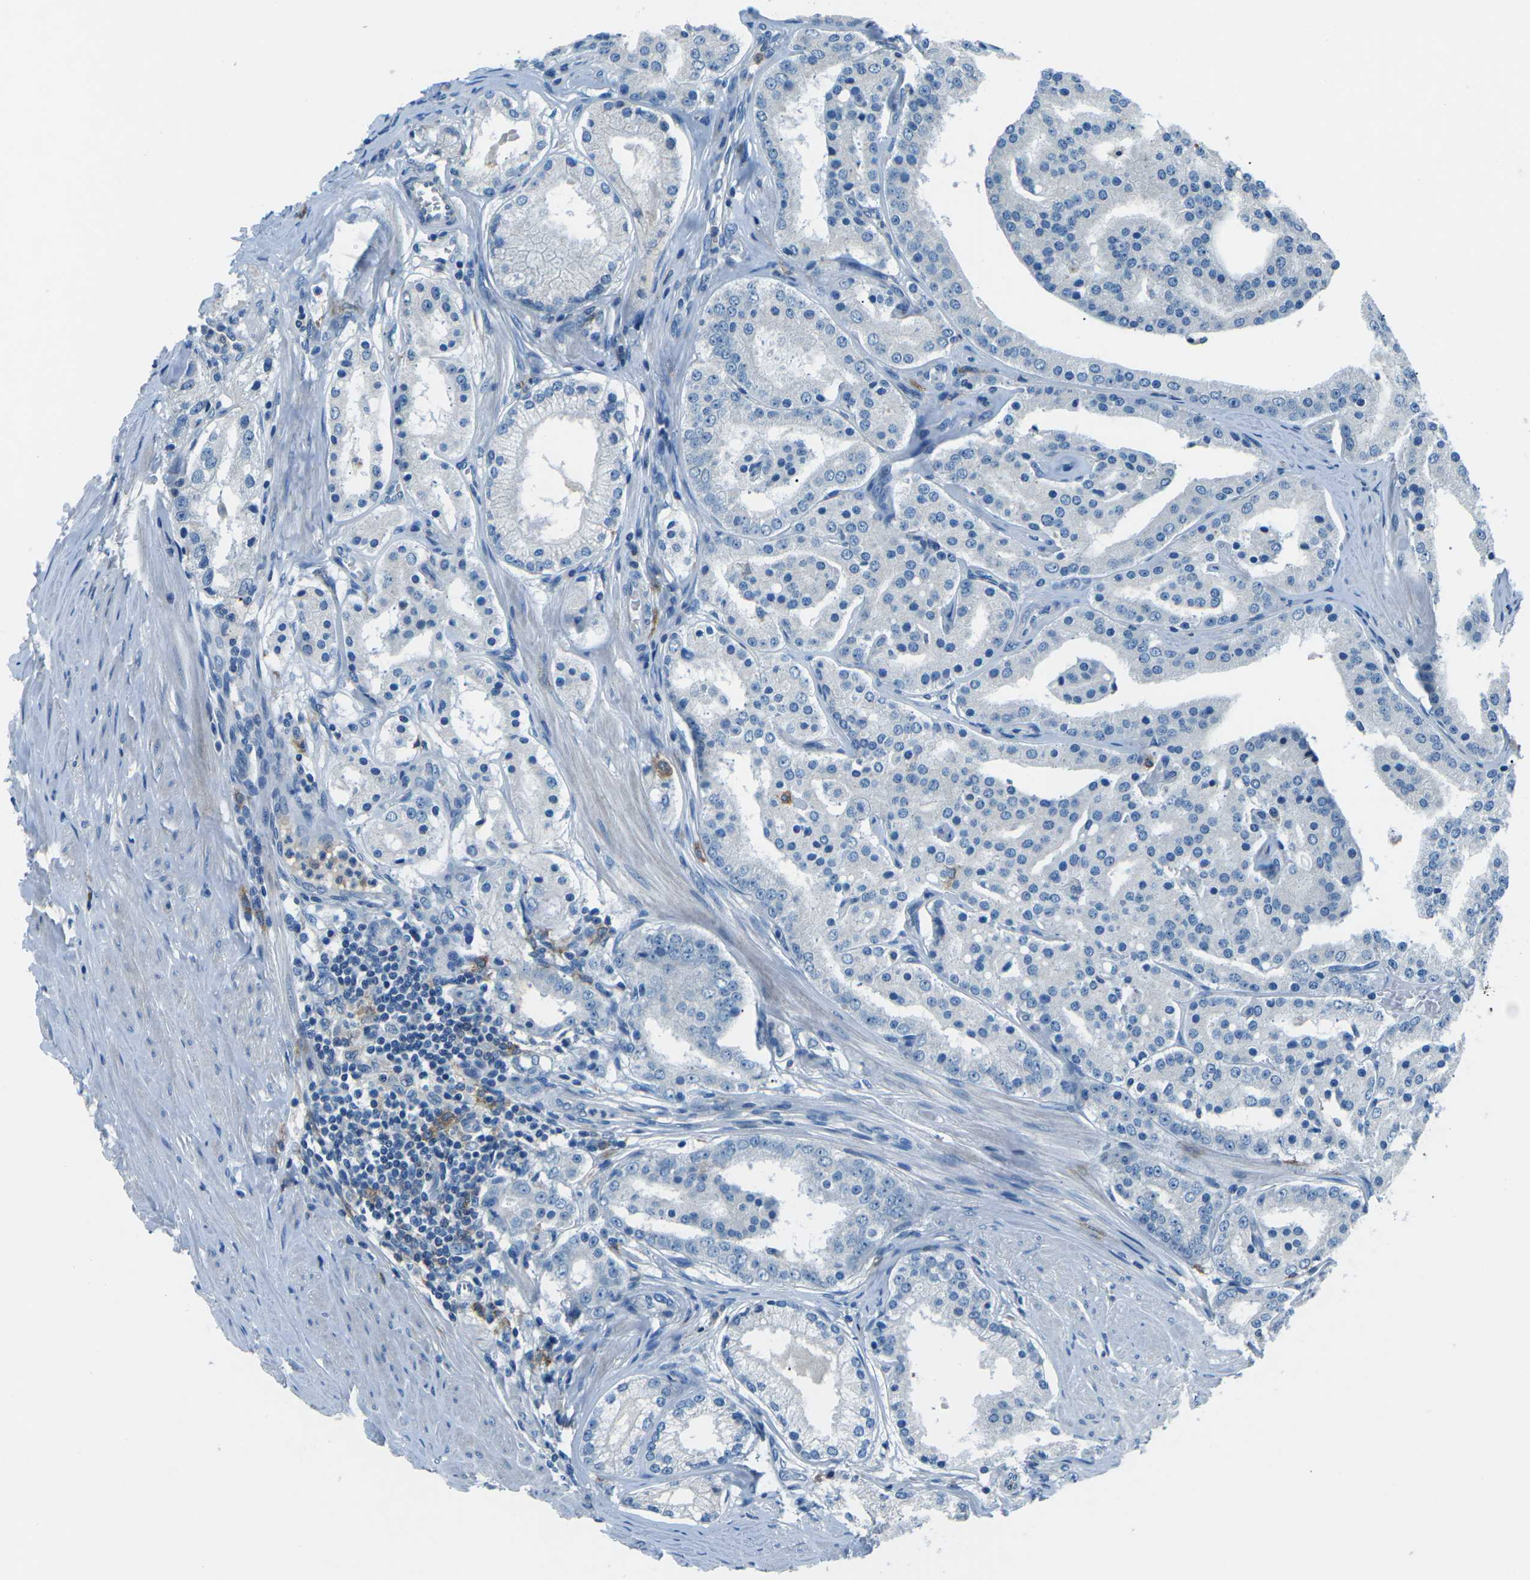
{"staining": {"intensity": "negative", "quantity": "none", "location": "none"}, "tissue": "prostate cancer", "cell_type": "Tumor cells", "image_type": "cancer", "snomed": [{"axis": "morphology", "description": "Adenocarcinoma, Low grade"}, {"axis": "topography", "description": "Prostate"}], "caption": "Histopathology image shows no protein staining in tumor cells of prostate low-grade adenocarcinoma tissue.", "gene": "CD1D", "patient": {"sex": "male", "age": 63}}